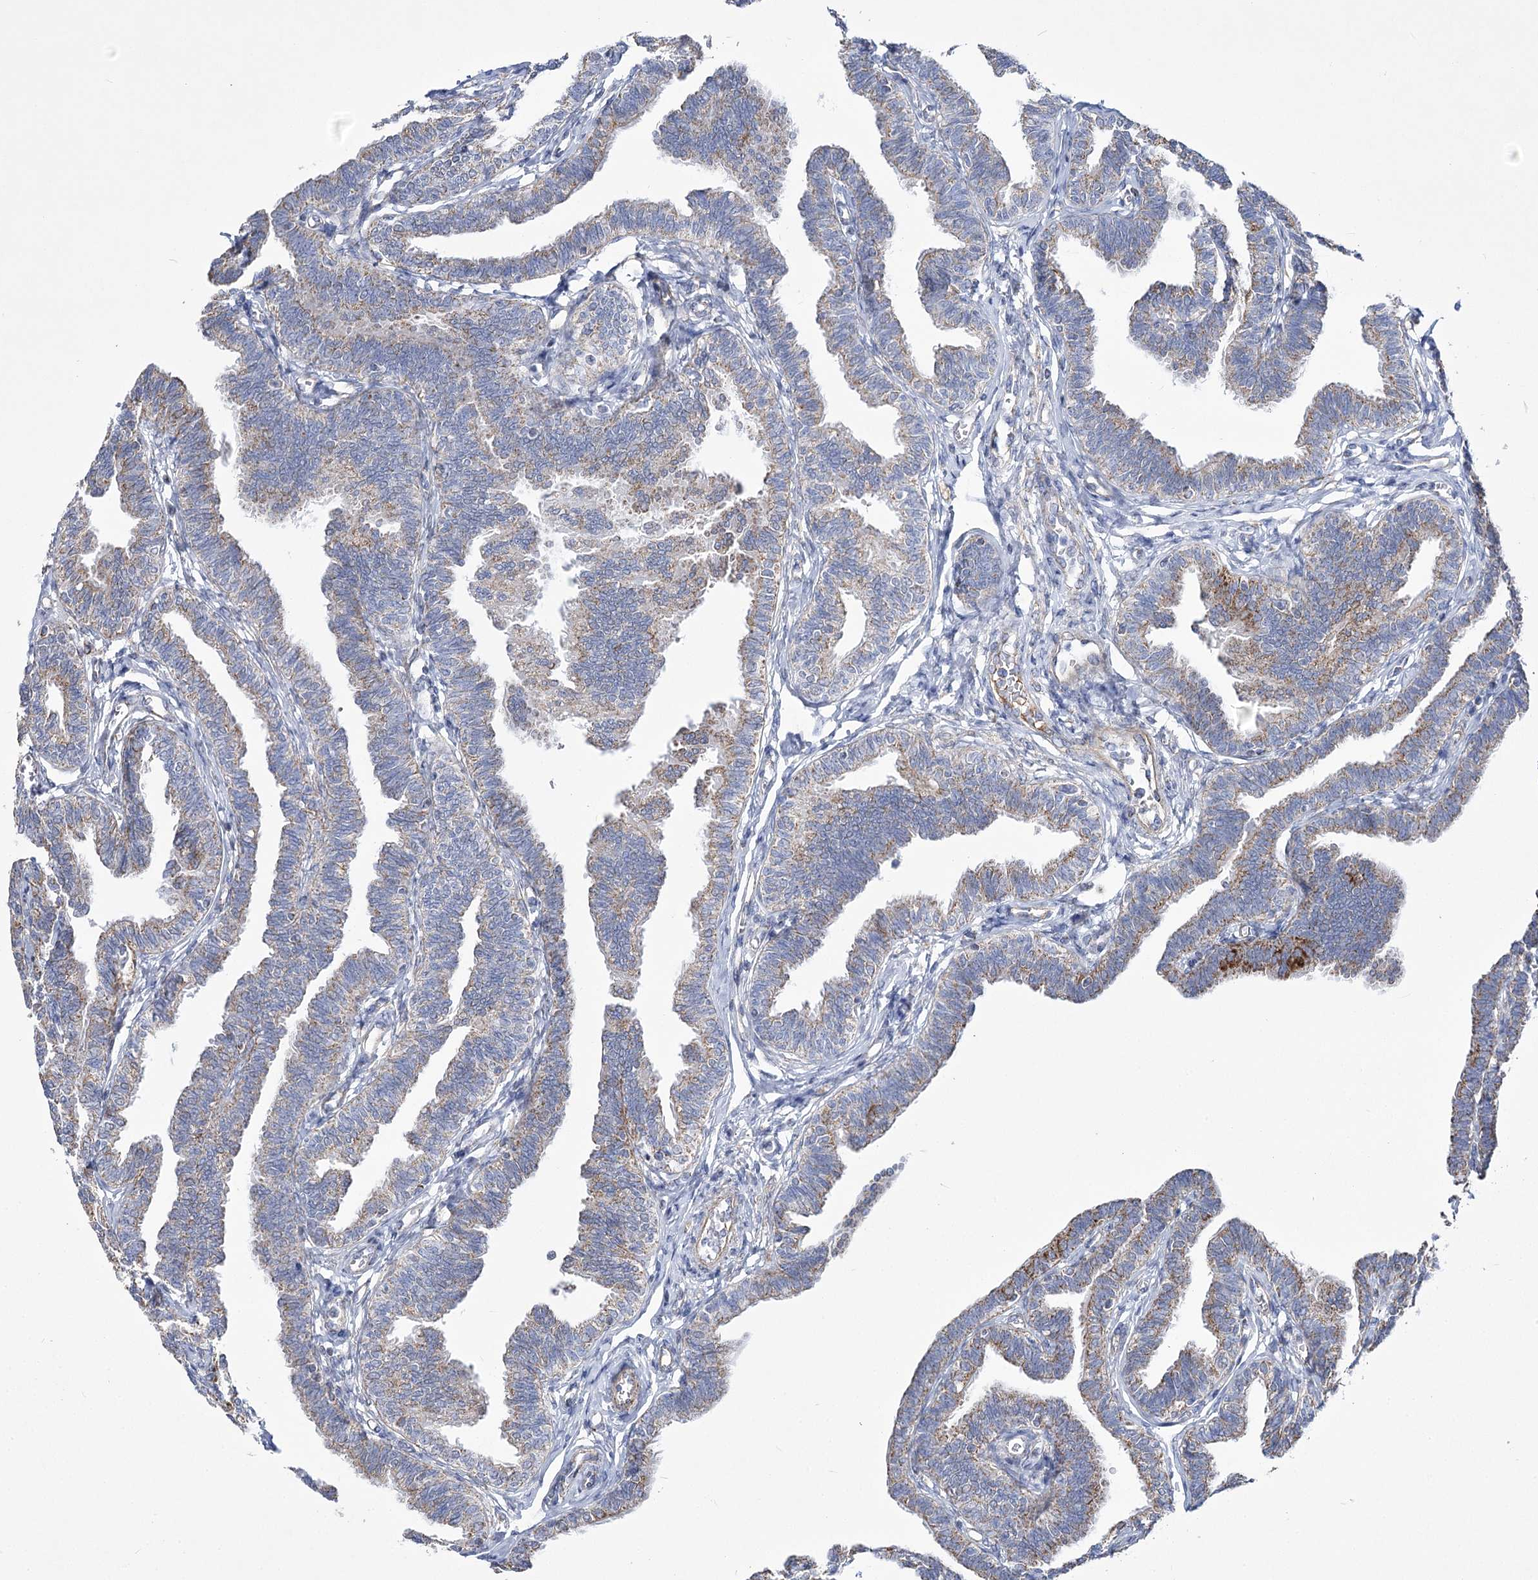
{"staining": {"intensity": "strong", "quantity": "<25%", "location": "cytoplasmic/membranous"}, "tissue": "fallopian tube", "cell_type": "Glandular cells", "image_type": "normal", "snomed": [{"axis": "morphology", "description": "Normal tissue, NOS"}, {"axis": "topography", "description": "Fallopian tube"}, {"axis": "topography", "description": "Ovary"}], "caption": "Strong cytoplasmic/membranous staining is present in about <25% of glandular cells in benign fallopian tube.", "gene": "PDHB", "patient": {"sex": "female", "age": 23}}